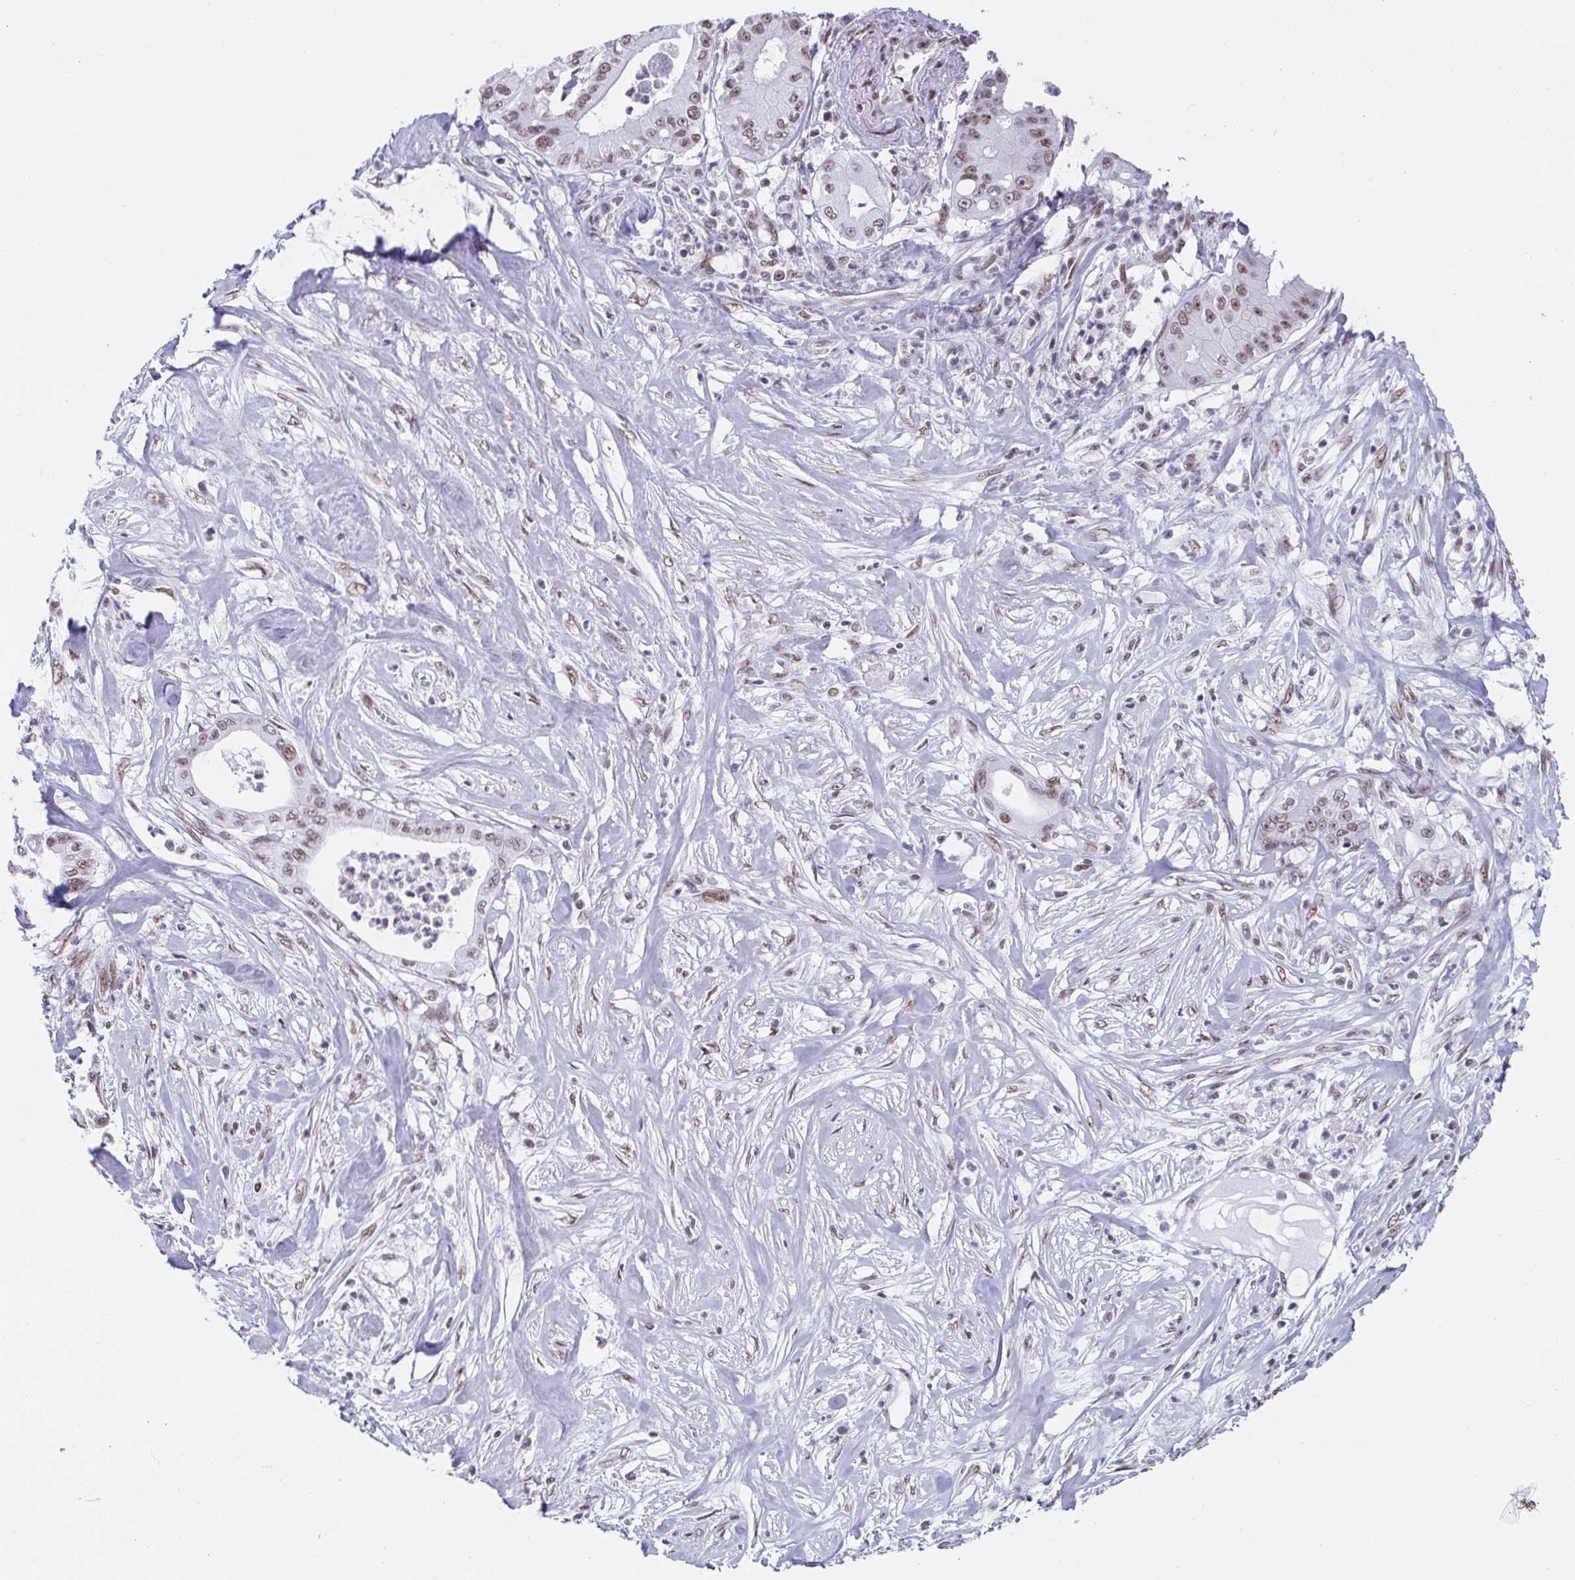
{"staining": {"intensity": "moderate", "quantity": ">75%", "location": "nuclear"}, "tissue": "pancreatic cancer", "cell_type": "Tumor cells", "image_type": "cancer", "snomed": [{"axis": "morphology", "description": "Adenocarcinoma, NOS"}, {"axis": "topography", "description": "Pancreas"}], "caption": "Tumor cells display medium levels of moderate nuclear expression in approximately >75% of cells in human pancreatic adenocarcinoma.", "gene": "SLC7A10", "patient": {"sex": "male", "age": 71}}